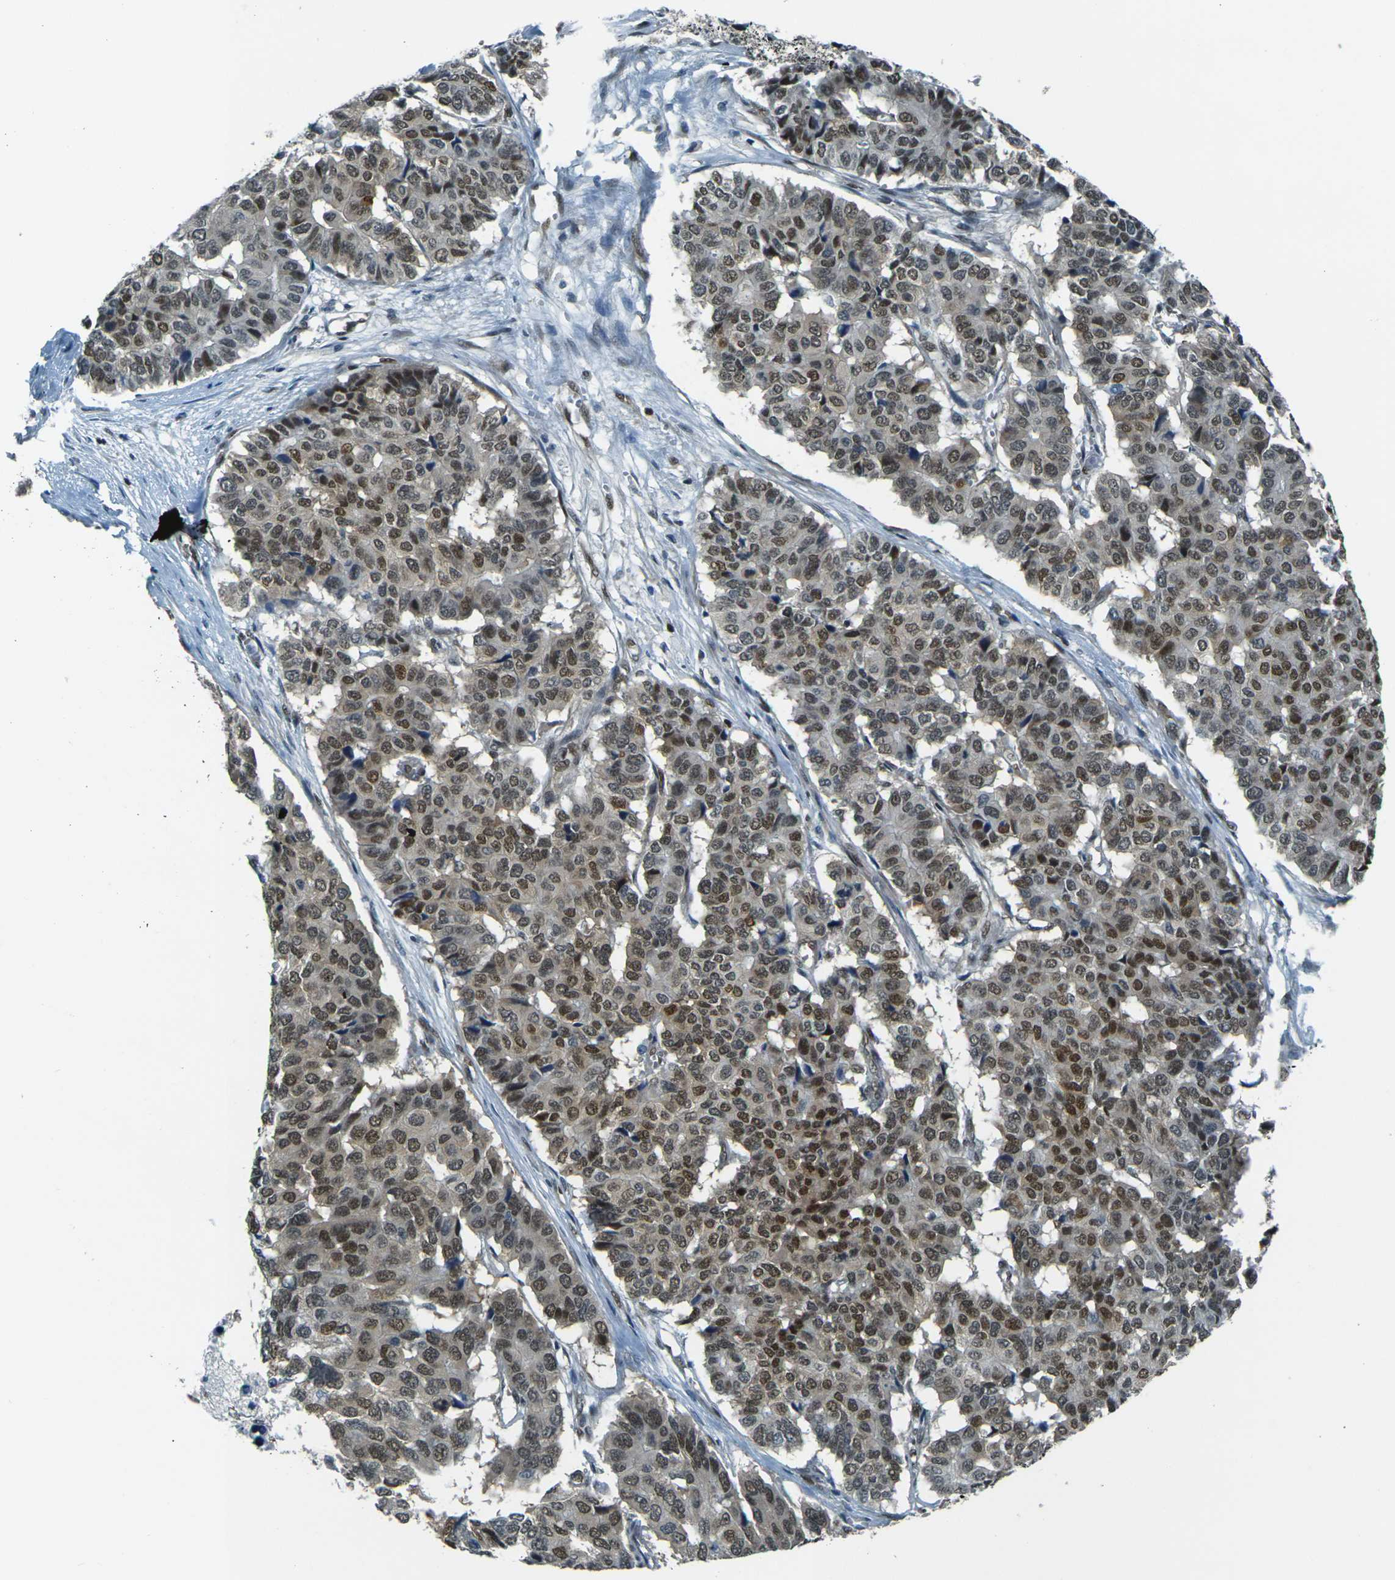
{"staining": {"intensity": "moderate", "quantity": ">75%", "location": "nuclear"}, "tissue": "pancreatic cancer", "cell_type": "Tumor cells", "image_type": "cancer", "snomed": [{"axis": "morphology", "description": "Adenocarcinoma, NOS"}, {"axis": "topography", "description": "Pancreas"}], "caption": "The micrograph reveals a brown stain indicating the presence of a protein in the nuclear of tumor cells in pancreatic adenocarcinoma.", "gene": "NHEJ1", "patient": {"sex": "male", "age": 50}}